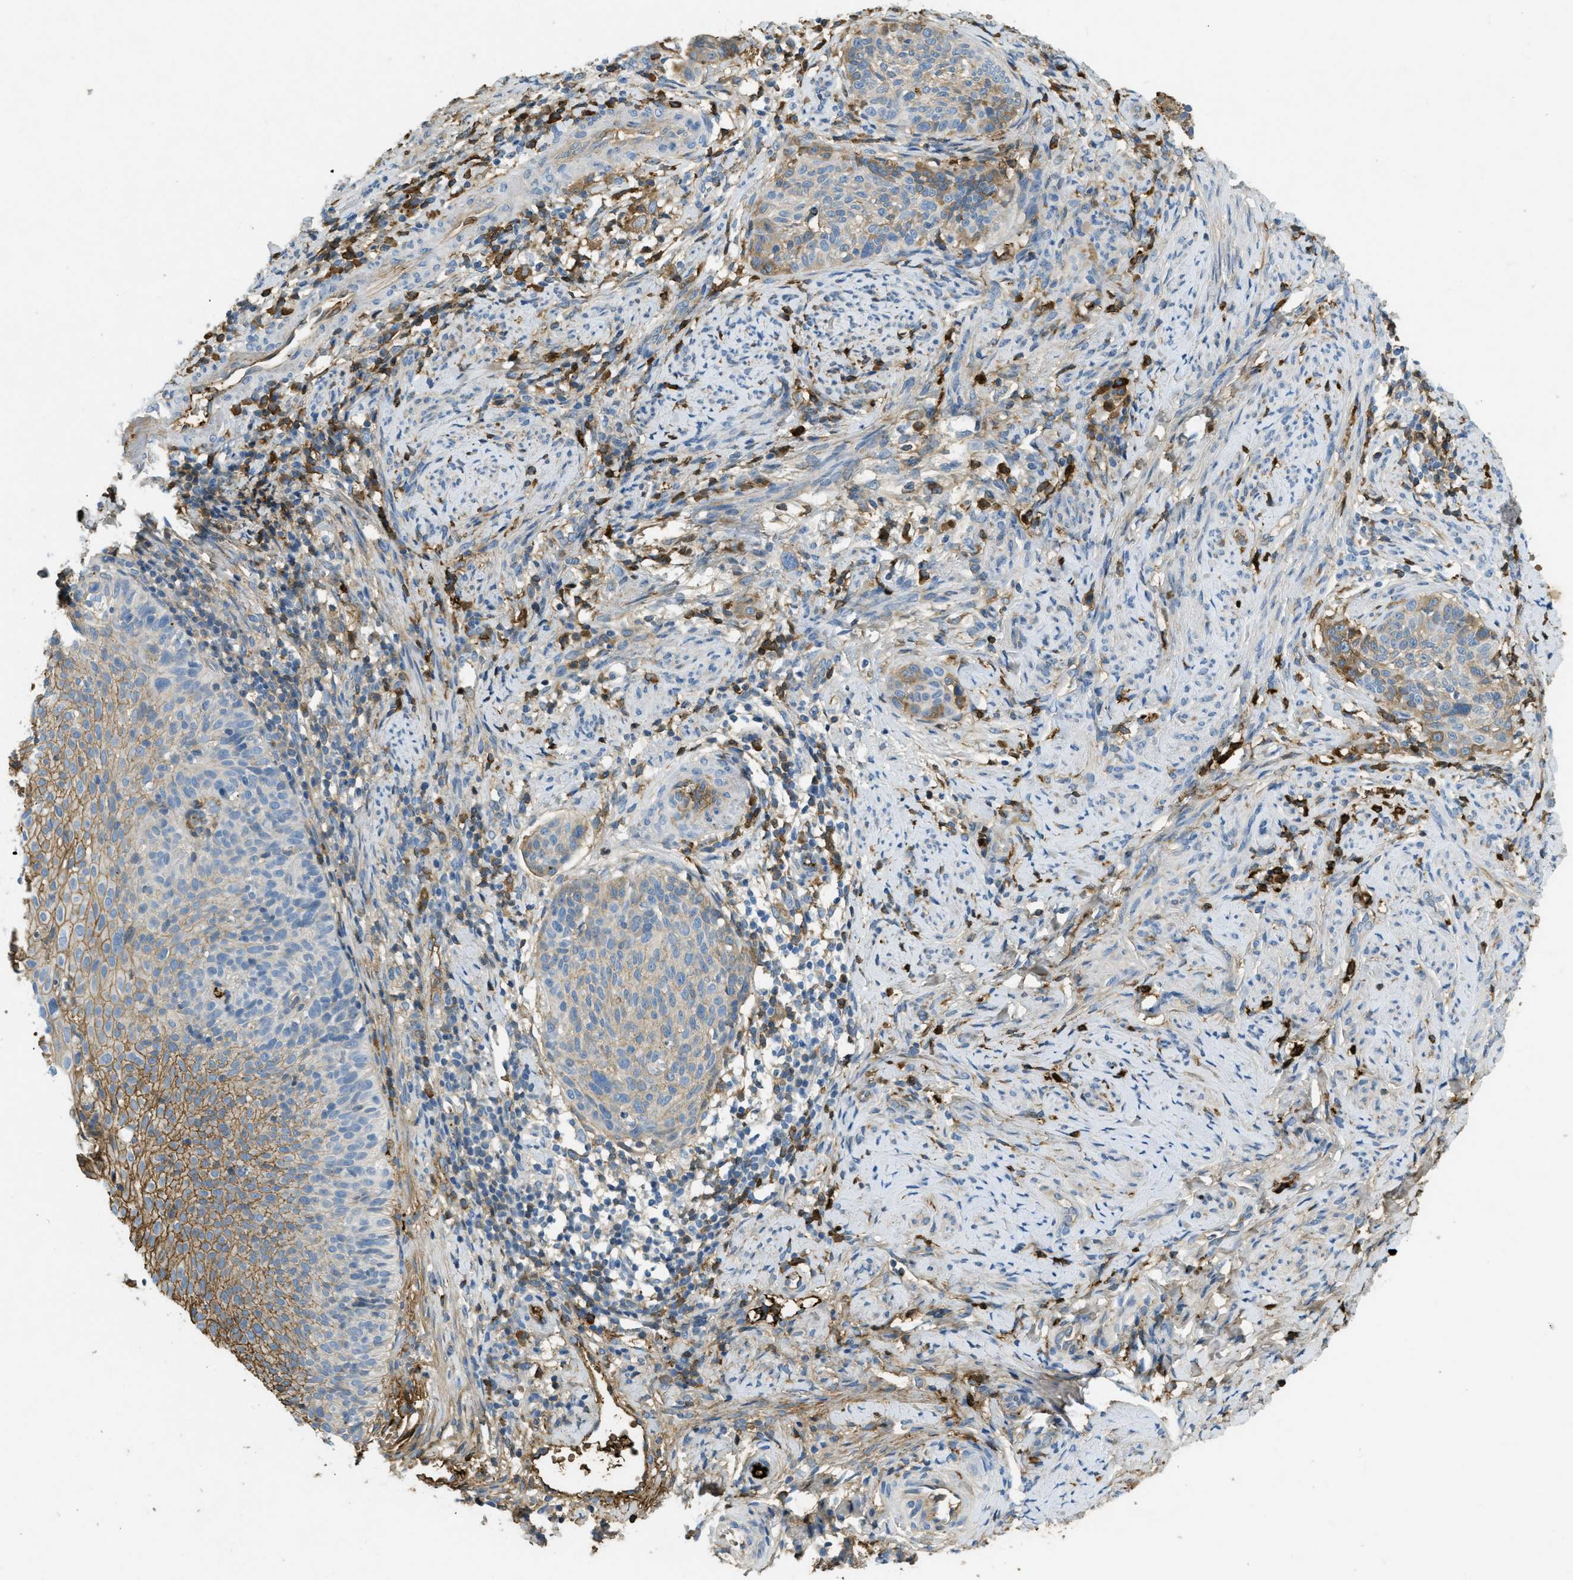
{"staining": {"intensity": "moderate", "quantity": "25%-75%", "location": "cytoplasmic/membranous"}, "tissue": "cervical cancer", "cell_type": "Tumor cells", "image_type": "cancer", "snomed": [{"axis": "morphology", "description": "Squamous cell carcinoma, NOS"}, {"axis": "topography", "description": "Cervix"}], "caption": "The image exhibits a brown stain indicating the presence of a protein in the cytoplasmic/membranous of tumor cells in squamous cell carcinoma (cervical).", "gene": "PRTN3", "patient": {"sex": "female", "age": 70}}